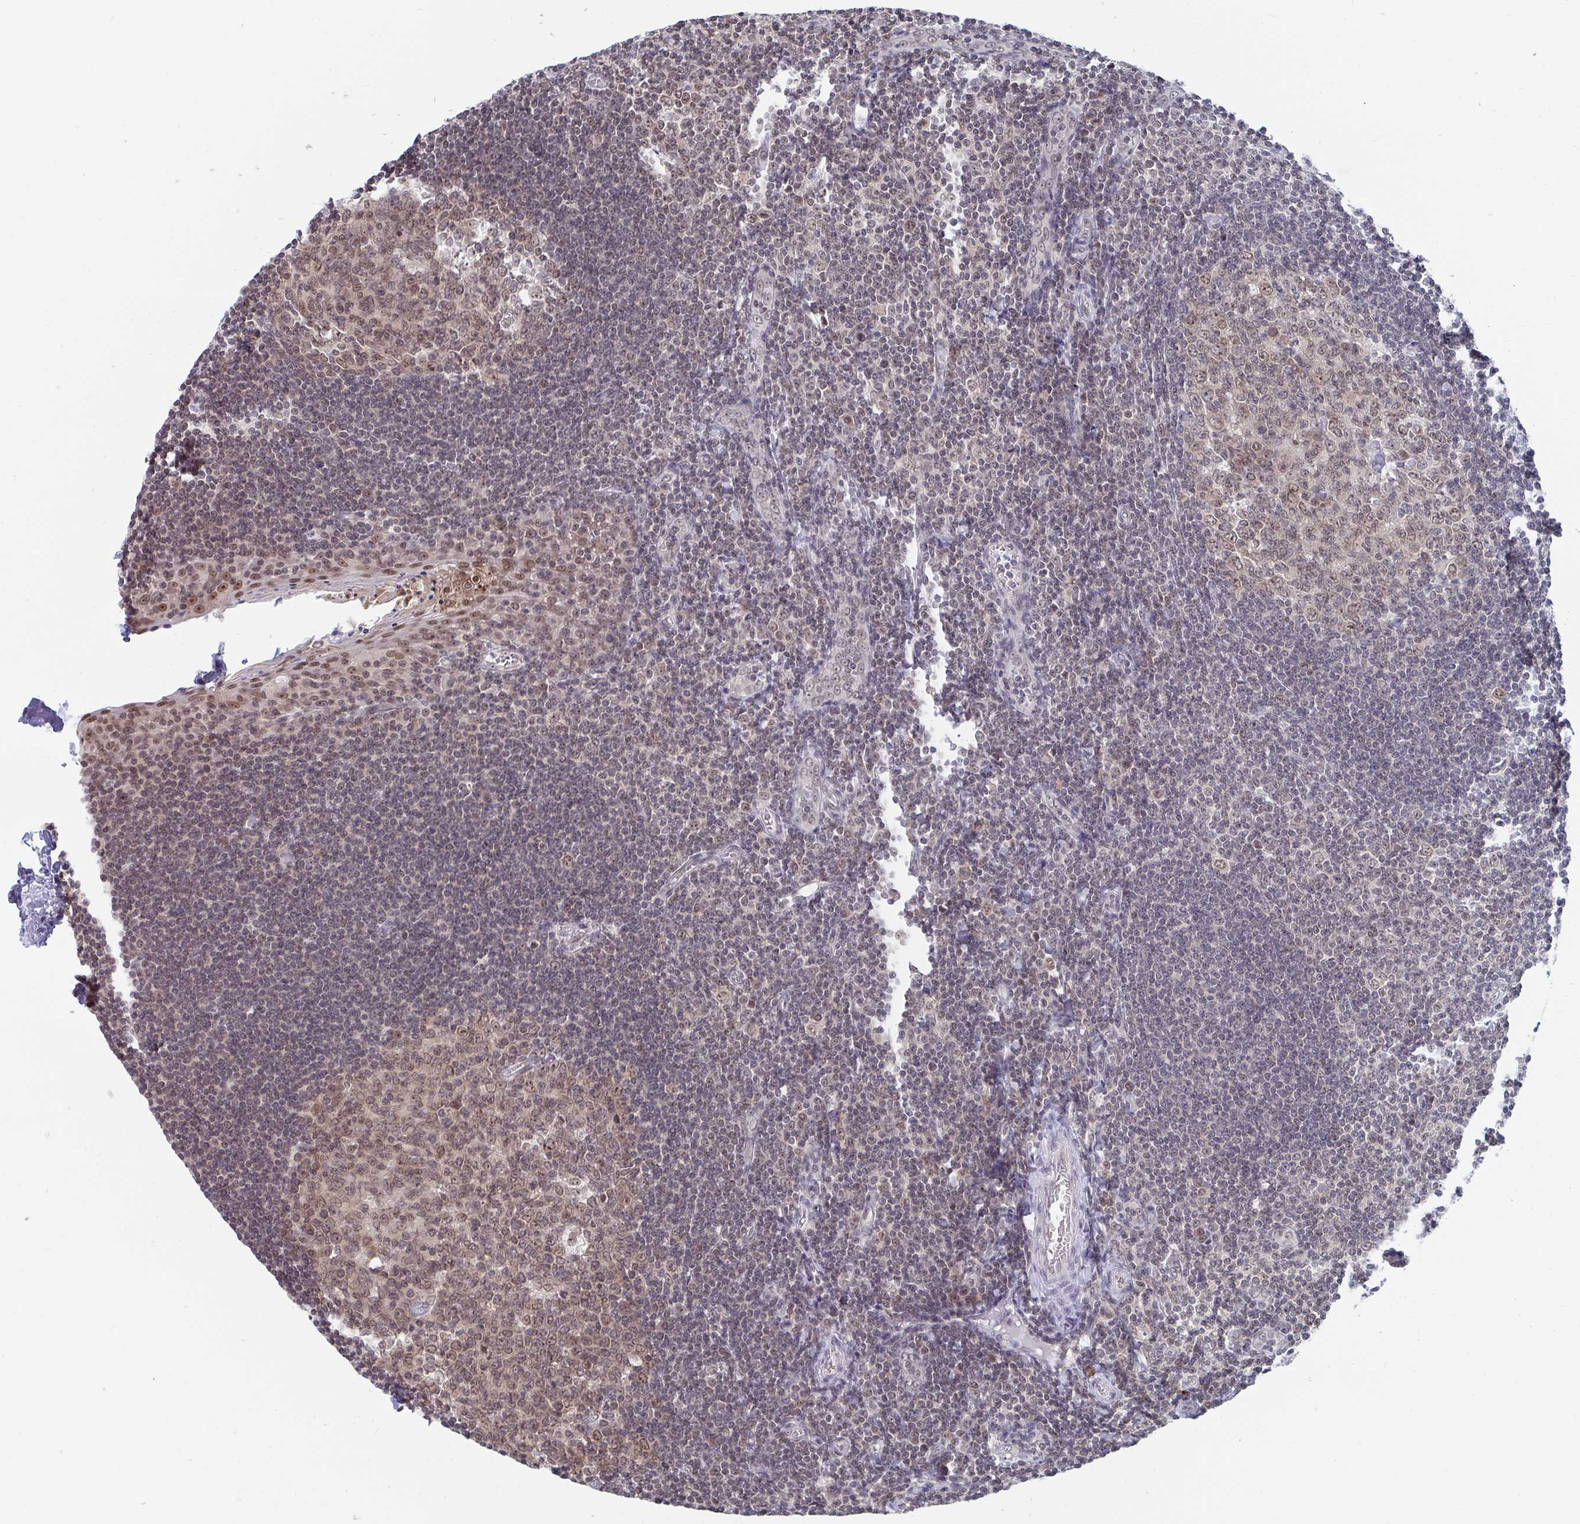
{"staining": {"intensity": "weak", "quantity": ">75%", "location": "nuclear"}, "tissue": "tonsil", "cell_type": "Germinal center cells", "image_type": "normal", "snomed": [{"axis": "morphology", "description": "Normal tissue, NOS"}, {"axis": "topography", "description": "Tonsil"}], "caption": "Unremarkable tonsil was stained to show a protein in brown. There is low levels of weak nuclear staining in approximately >75% of germinal center cells. (Stains: DAB in brown, nuclei in blue, Microscopy: brightfield microscopy at high magnification).", "gene": "TRIP12", "patient": {"sex": "male", "age": 27}}